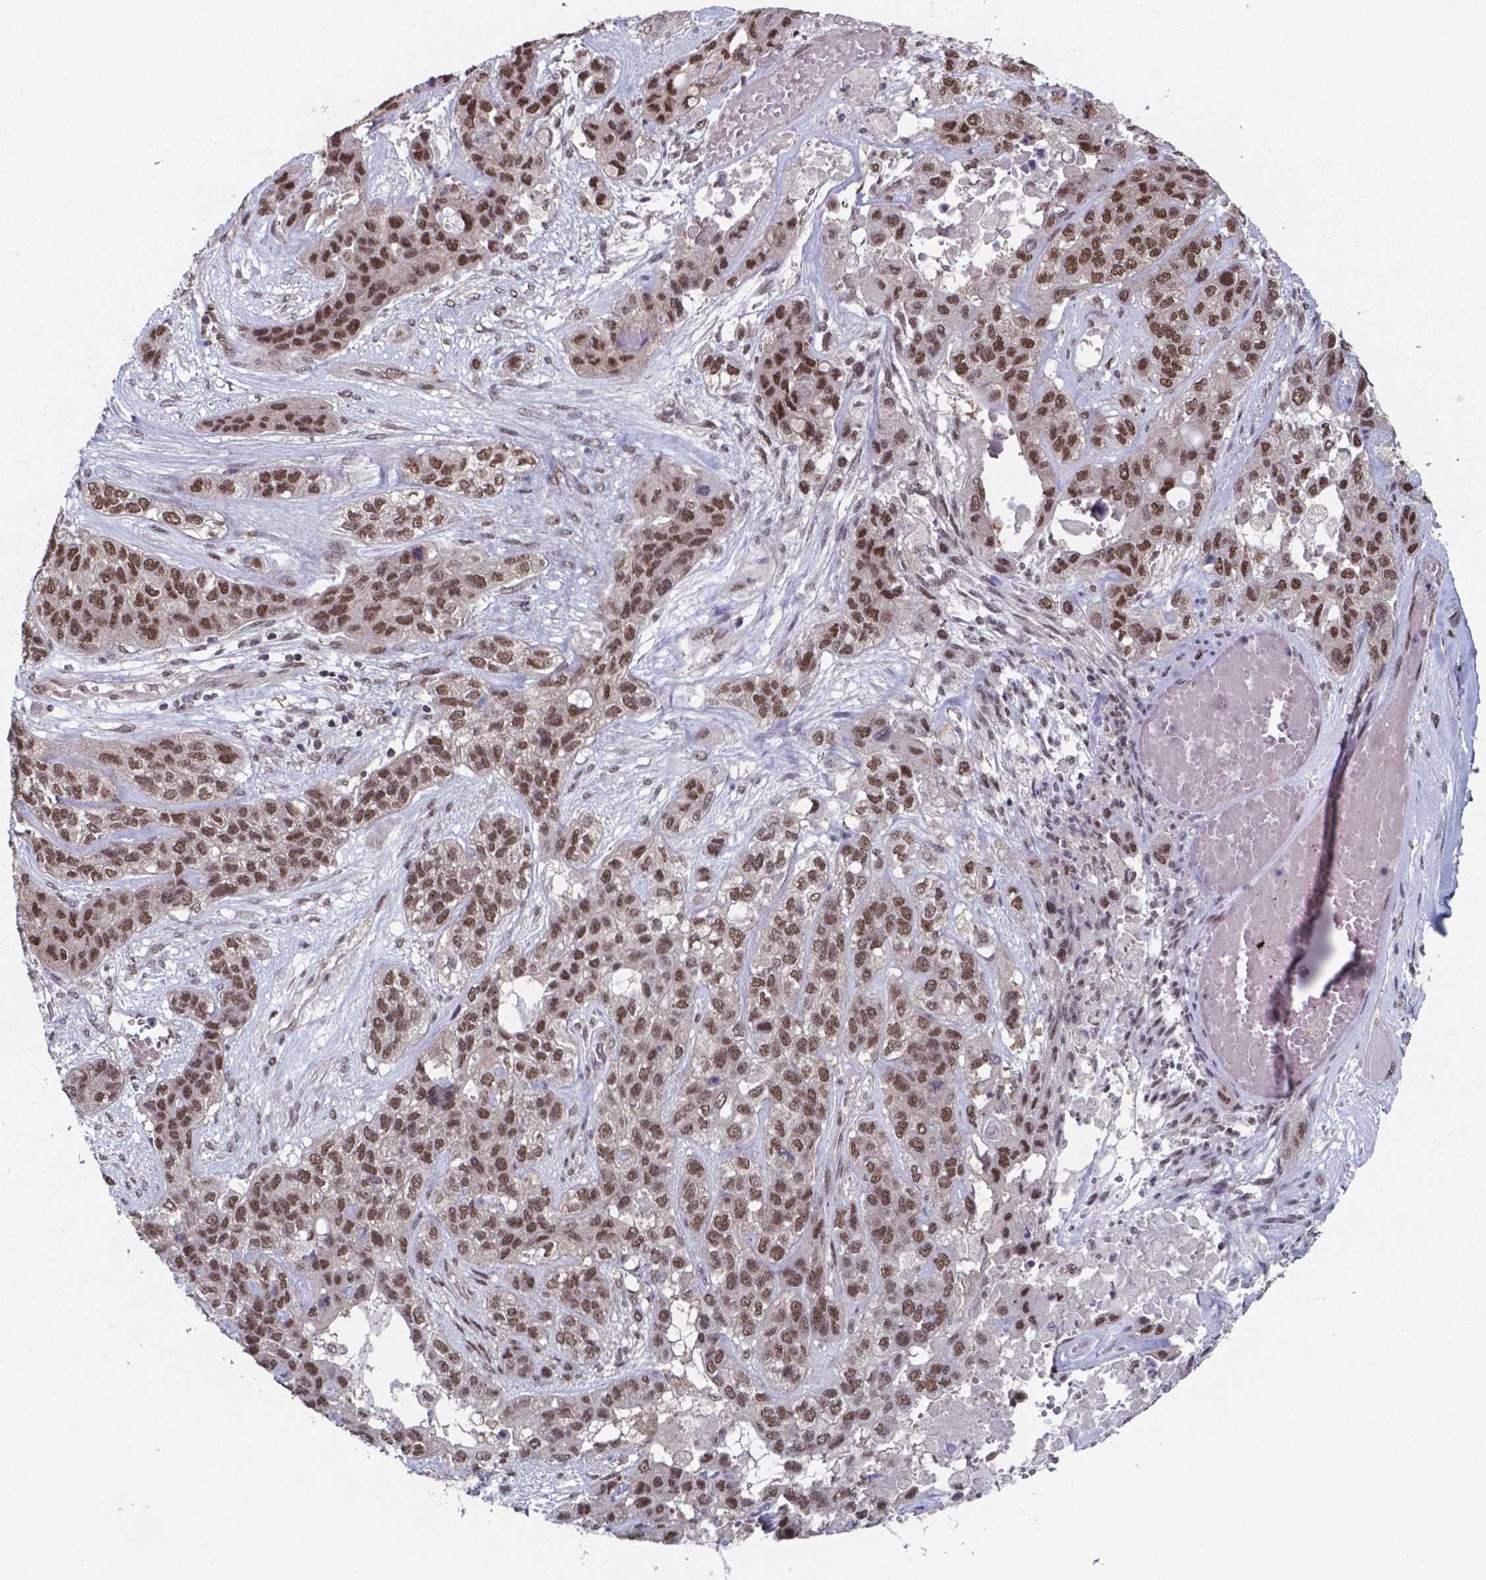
{"staining": {"intensity": "strong", "quantity": ">75%", "location": "nuclear"}, "tissue": "lung cancer", "cell_type": "Tumor cells", "image_type": "cancer", "snomed": [{"axis": "morphology", "description": "Squamous cell carcinoma, NOS"}, {"axis": "topography", "description": "Lung"}], "caption": "Immunohistochemical staining of human lung squamous cell carcinoma exhibits high levels of strong nuclear protein positivity in approximately >75% of tumor cells. (Stains: DAB in brown, nuclei in blue, Microscopy: brightfield microscopy at high magnification).", "gene": "UBA1", "patient": {"sex": "female", "age": 70}}